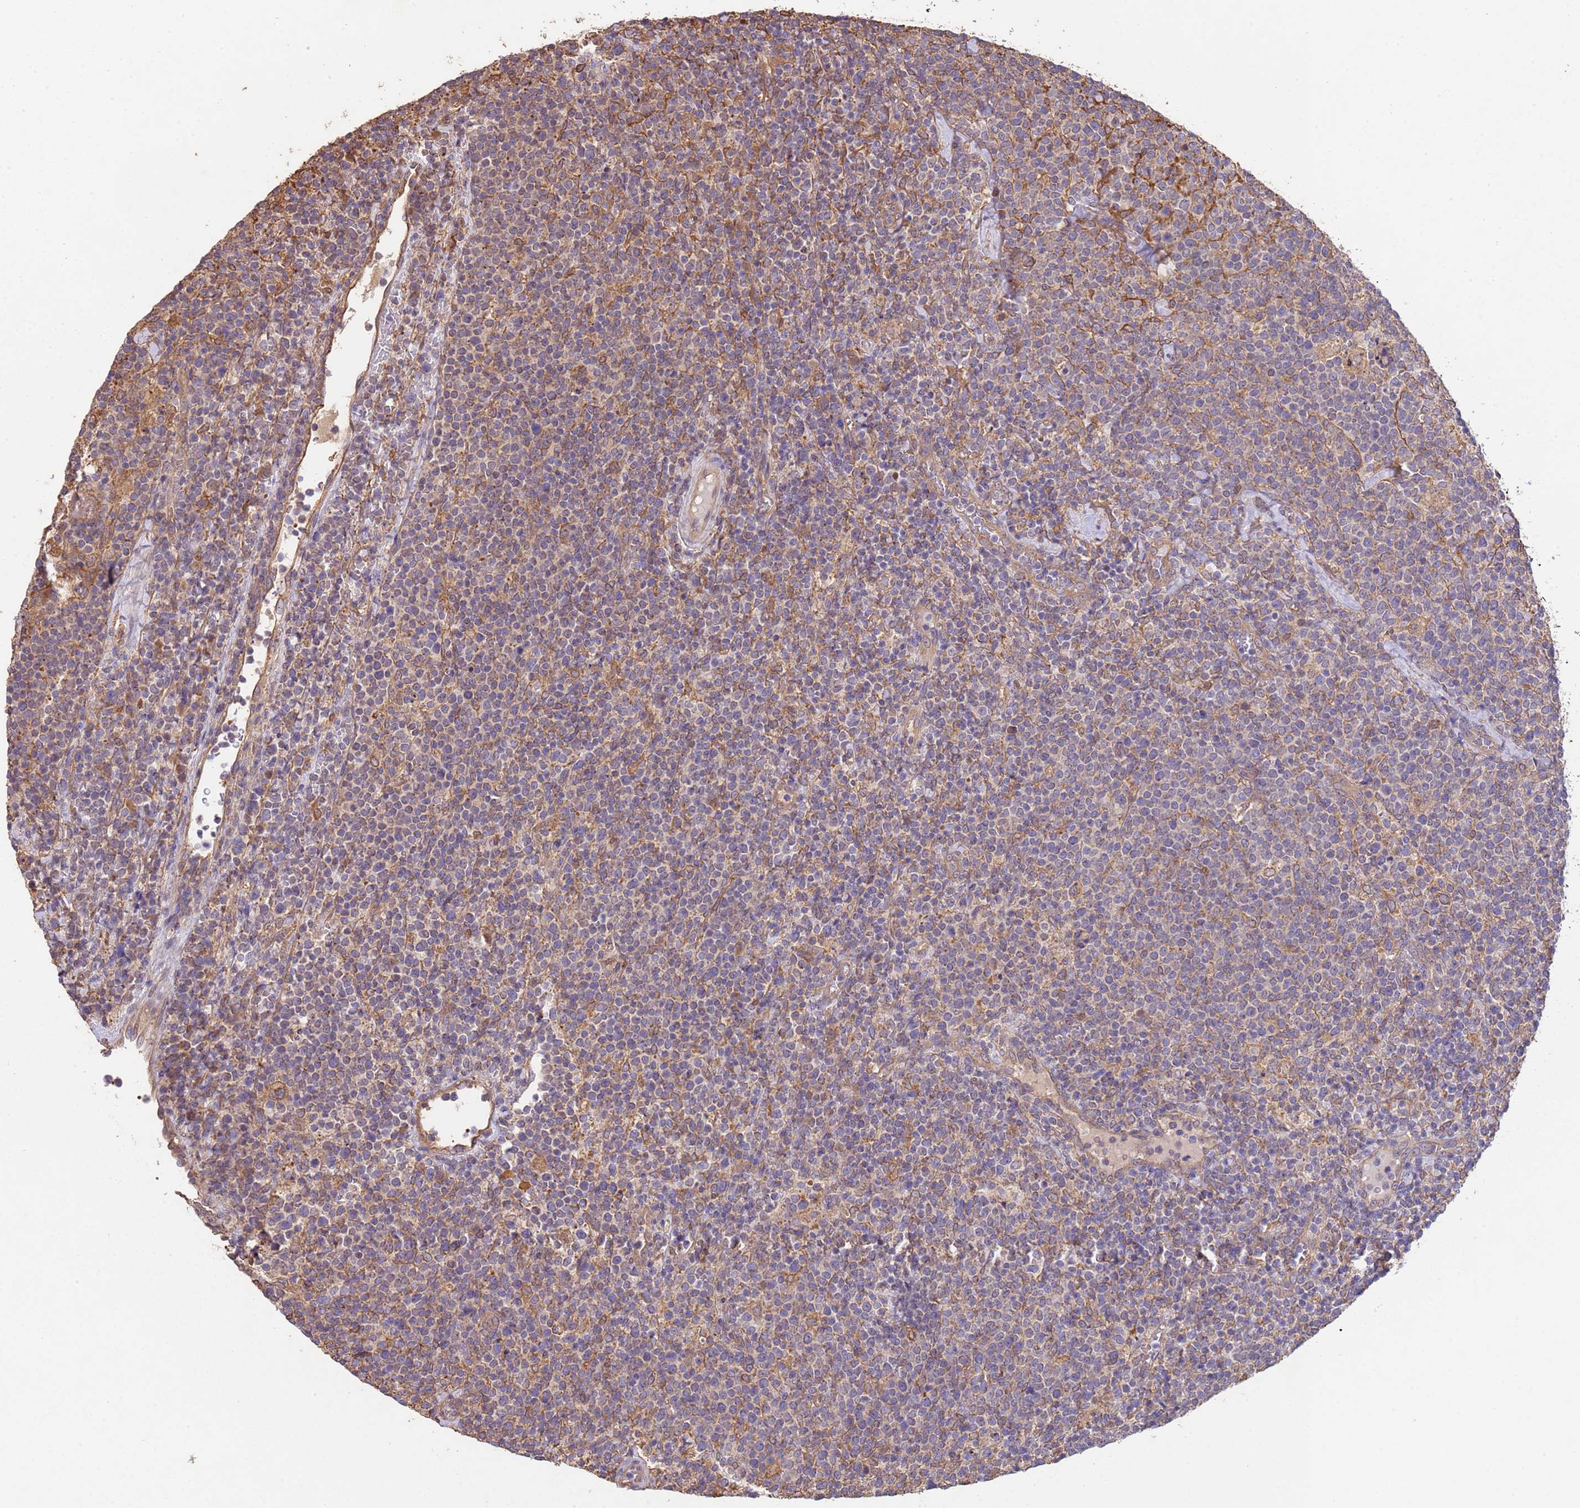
{"staining": {"intensity": "weak", "quantity": "25%-75%", "location": "cytoplasmic/membranous"}, "tissue": "lymphoma", "cell_type": "Tumor cells", "image_type": "cancer", "snomed": [{"axis": "morphology", "description": "Malignant lymphoma, non-Hodgkin's type, High grade"}, {"axis": "topography", "description": "Lymph node"}], "caption": "A brown stain shows weak cytoplasmic/membranous expression of a protein in human high-grade malignant lymphoma, non-Hodgkin's type tumor cells. (Stains: DAB (3,3'-diaminobenzidine) in brown, nuclei in blue, Microscopy: brightfield microscopy at high magnification).", "gene": "NPHP1", "patient": {"sex": "male", "age": 61}}